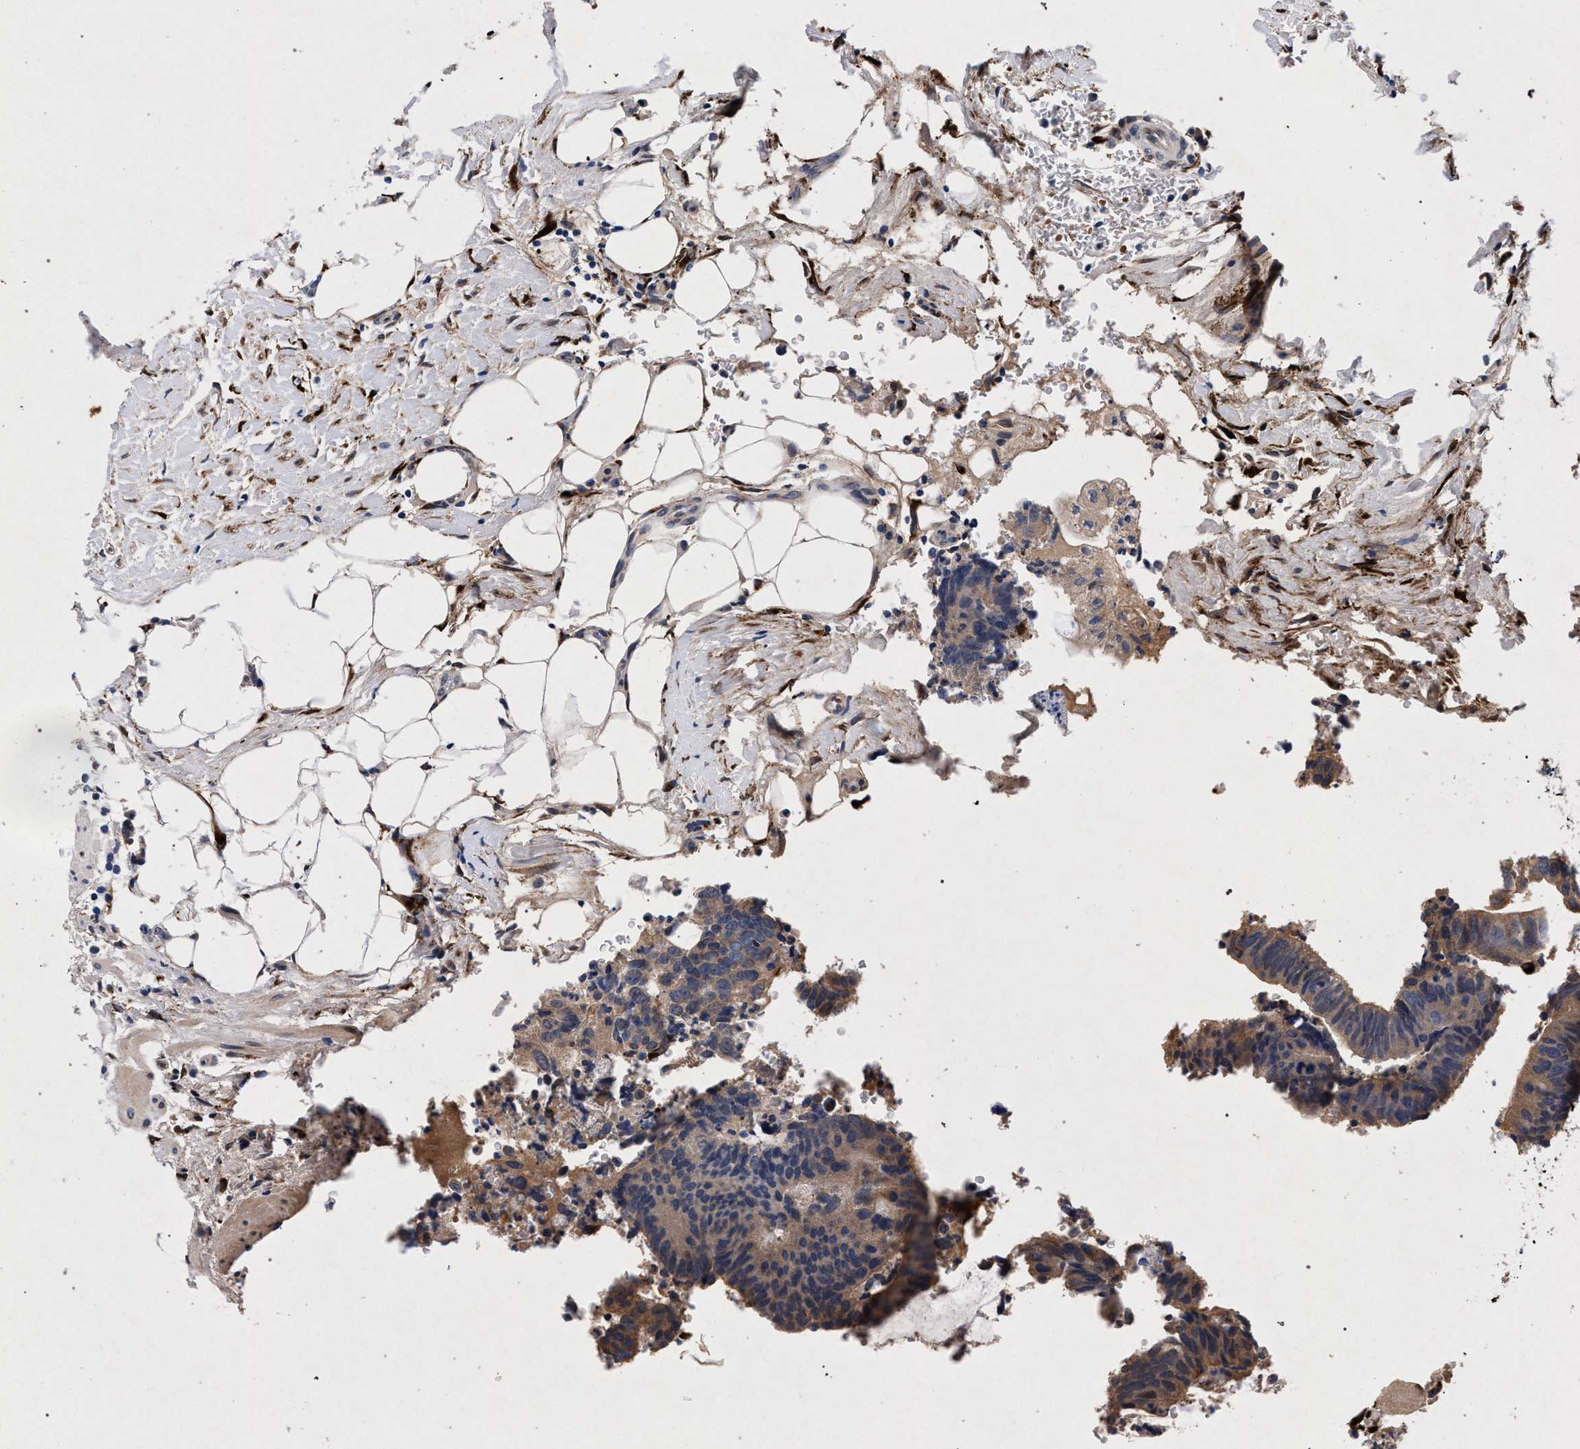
{"staining": {"intensity": "weak", "quantity": "<25%", "location": "cytoplasmic/membranous"}, "tissue": "colorectal cancer", "cell_type": "Tumor cells", "image_type": "cancer", "snomed": [{"axis": "morphology", "description": "Adenocarcinoma, NOS"}, {"axis": "topography", "description": "Colon"}], "caption": "Image shows no protein expression in tumor cells of colorectal cancer tissue.", "gene": "NEK7", "patient": {"sex": "male", "age": 56}}